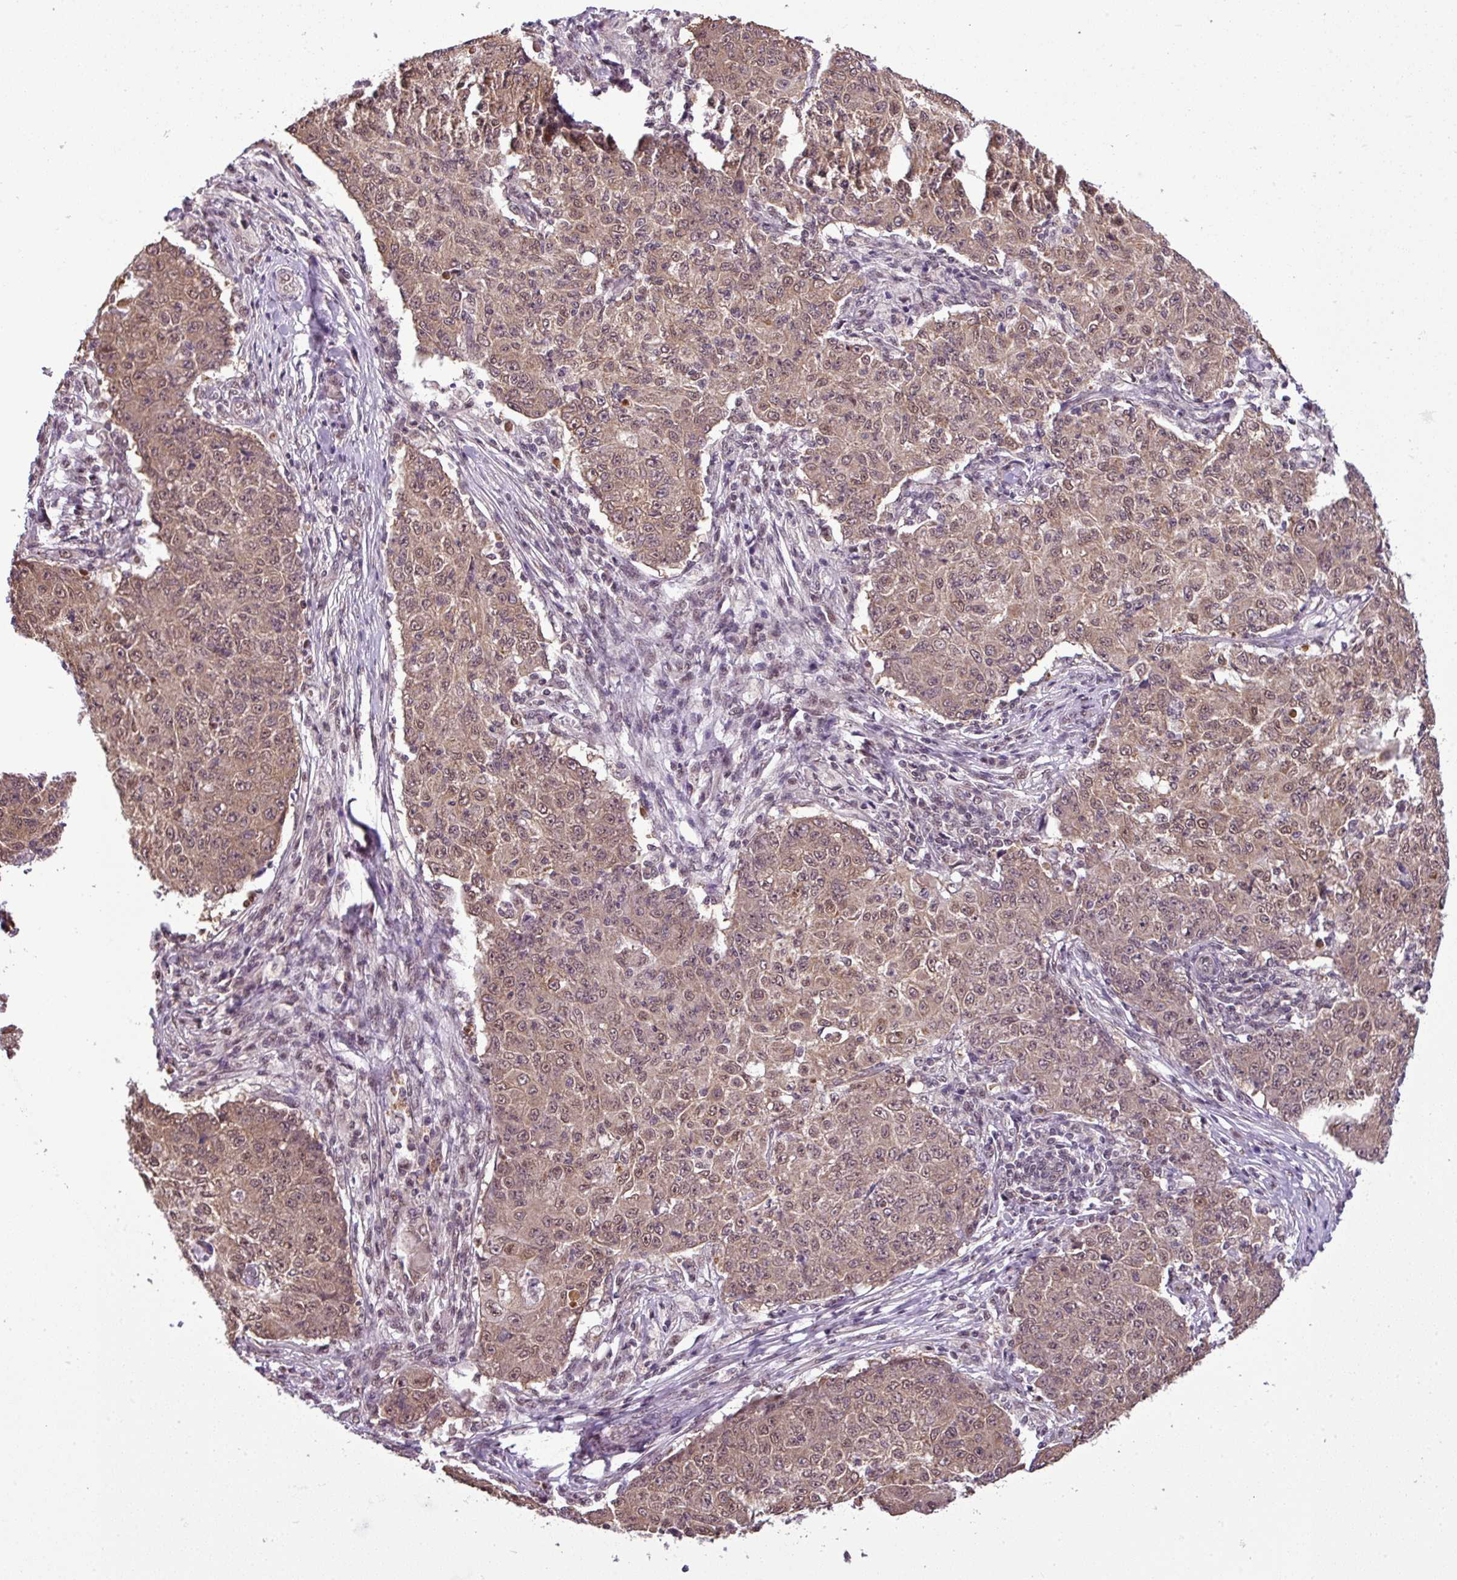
{"staining": {"intensity": "moderate", "quantity": ">75%", "location": "cytoplasmic/membranous,nuclear"}, "tissue": "ovarian cancer", "cell_type": "Tumor cells", "image_type": "cancer", "snomed": [{"axis": "morphology", "description": "Carcinoma, endometroid"}, {"axis": "topography", "description": "Ovary"}], "caption": "IHC histopathology image of neoplastic tissue: human endometroid carcinoma (ovarian) stained using IHC exhibits medium levels of moderate protein expression localized specifically in the cytoplasmic/membranous and nuclear of tumor cells, appearing as a cytoplasmic/membranous and nuclear brown color.", "gene": "MFHAS1", "patient": {"sex": "female", "age": 42}}